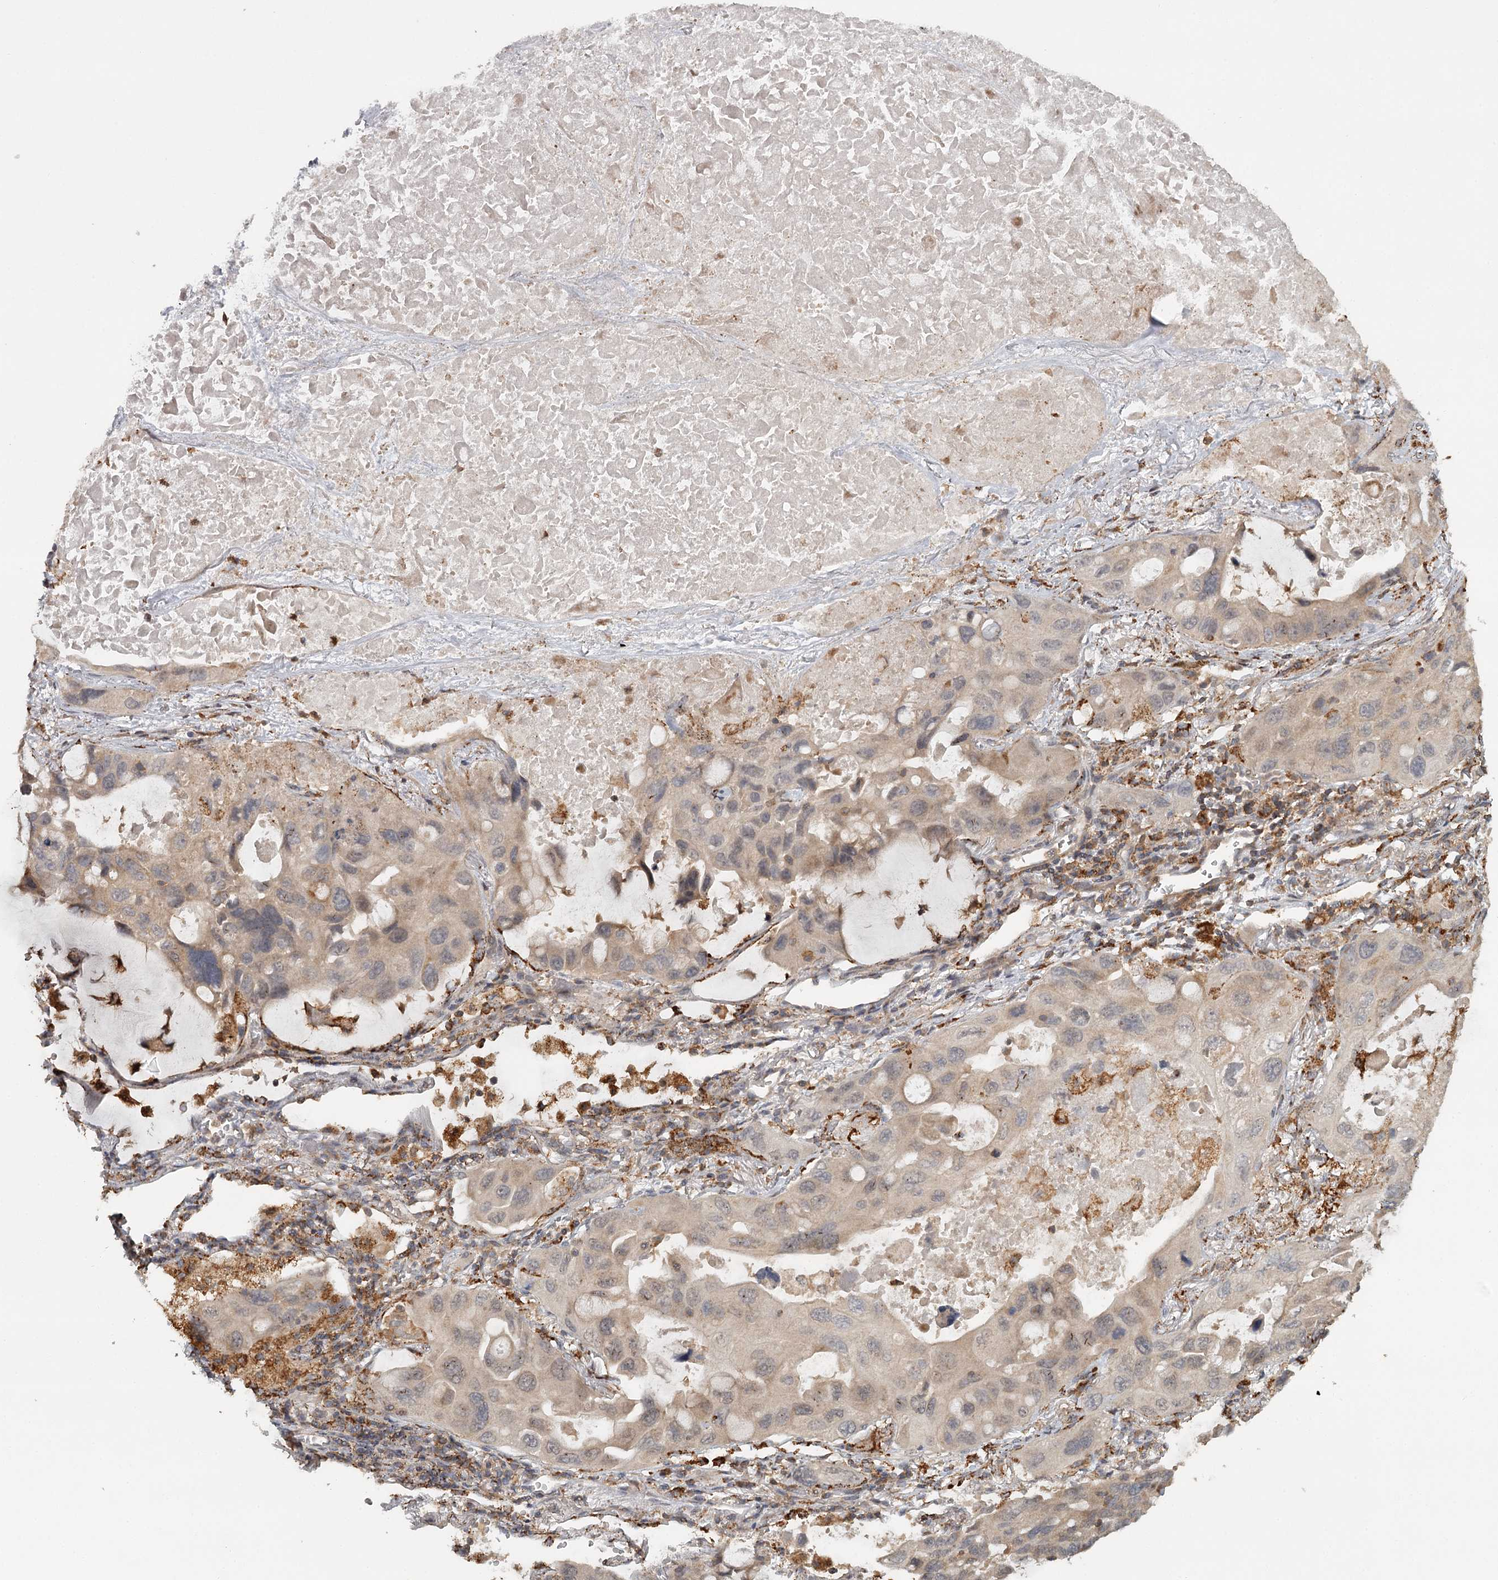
{"staining": {"intensity": "moderate", "quantity": "<25%", "location": "cytoplasmic/membranous"}, "tissue": "lung cancer", "cell_type": "Tumor cells", "image_type": "cancer", "snomed": [{"axis": "morphology", "description": "Squamous cell carcinoma, NOS"}, {"axis": "topography", "description": "Lung"}], "caption": "Protein staining of lung squamous cell carcinoma tissue exhibits moderate cytoplasmic/membranous positivity in about <25% of tumor cells. (DAB (3,3'-diaminobenzidine) IHC, brown staining for protein, blue staining for nuclei).", "gene": "FAXC", "patient": {"sex": "female", "age": 73}}